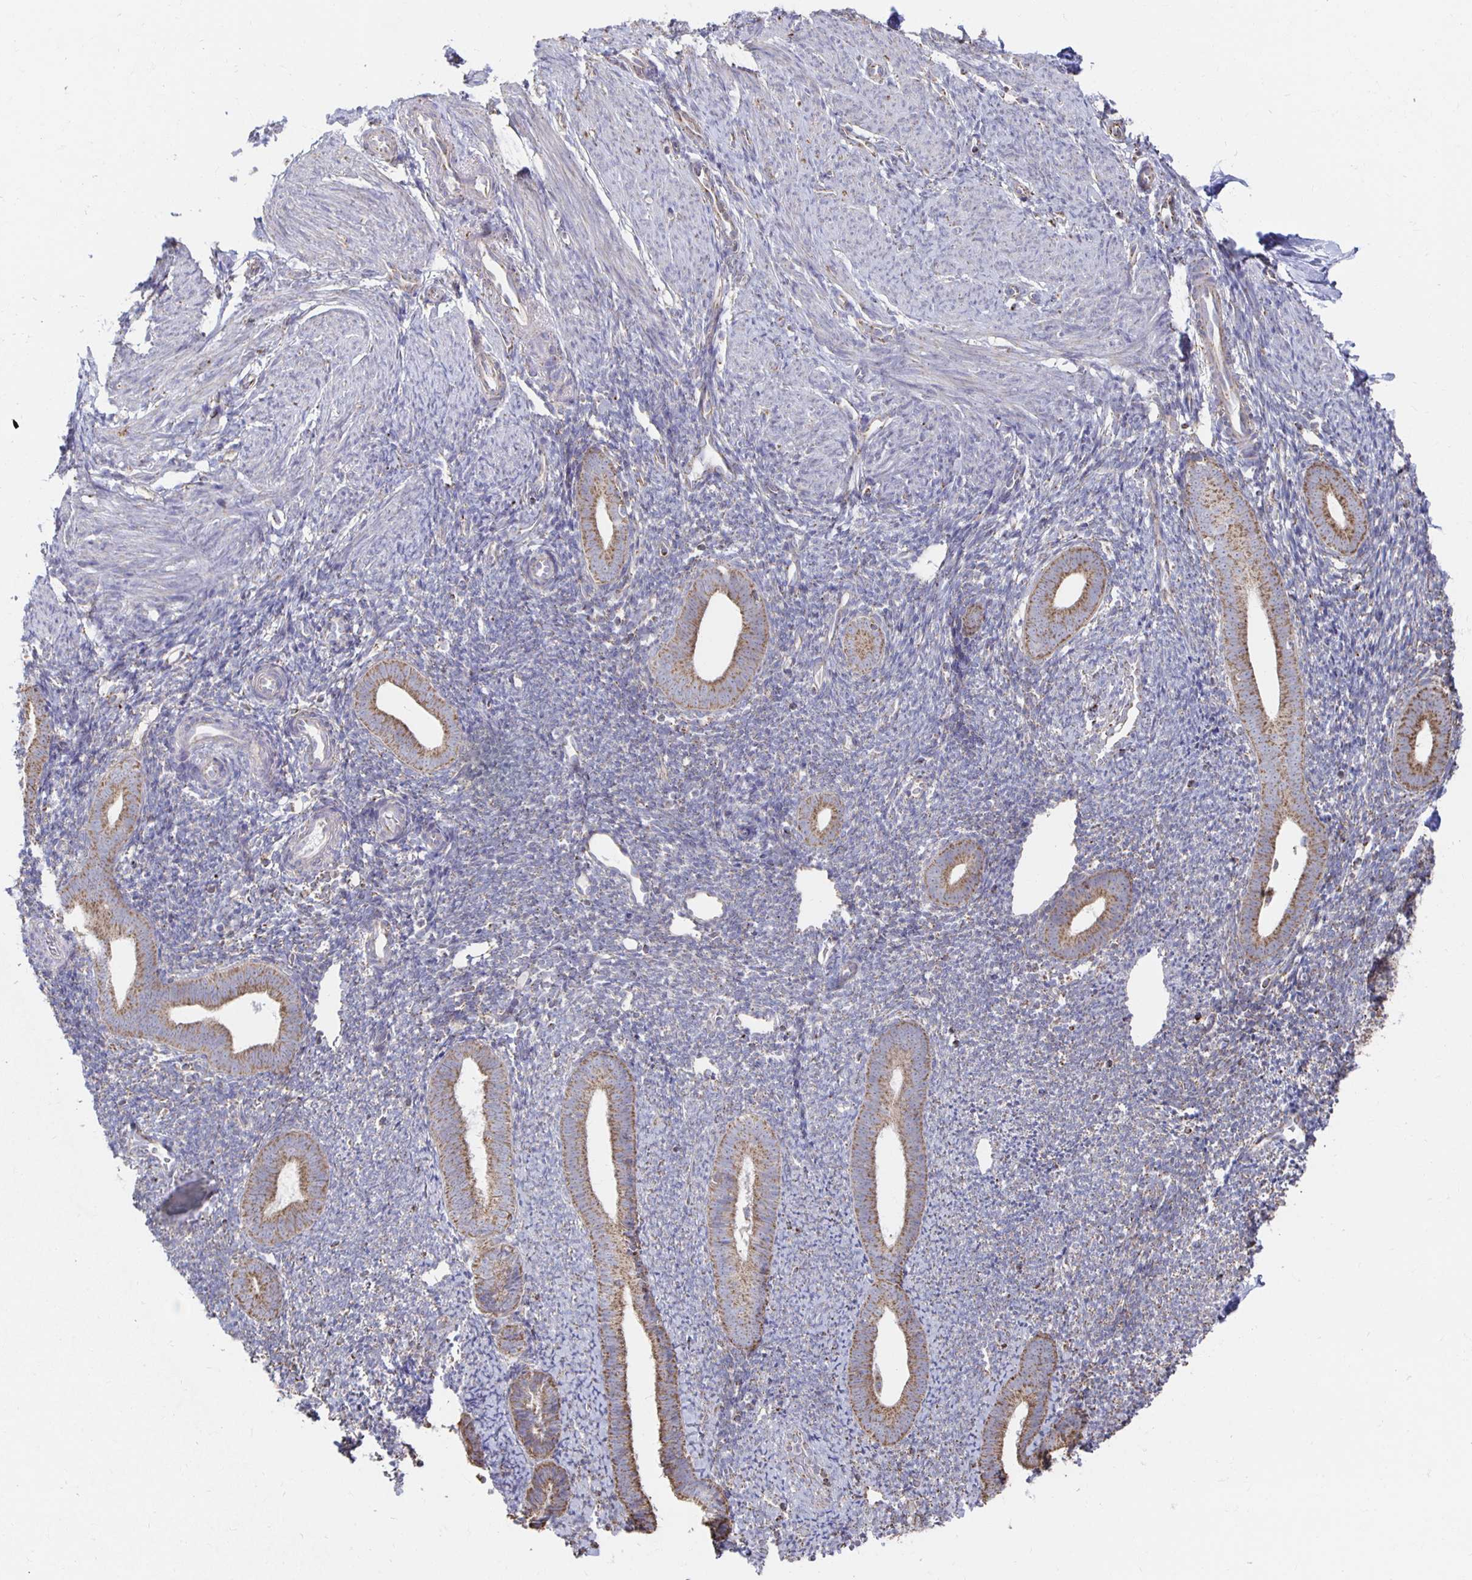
{"staining": {"intensity": "negative", "quantity": "none", "location": "none"}, "tissue": "endometrium", "cell_type": "Cells in endometrial stroma", "image_type": "normal", "snomed": [{"axis": "morphology", "description": "Normal tissue, NOS"}, {"axis": "topography", "description": "Endometrium"}], "caption": "Immunohistochemical staining of unremarkable endometrium displays no significant expression in cells in endometrial stroma. (Brightfield microscopy of DAB (3,3'-diaminobenzidine) IHC at high magnification).", "gene": "NKX2", "patient": {"sex": "female", "age": 39}}